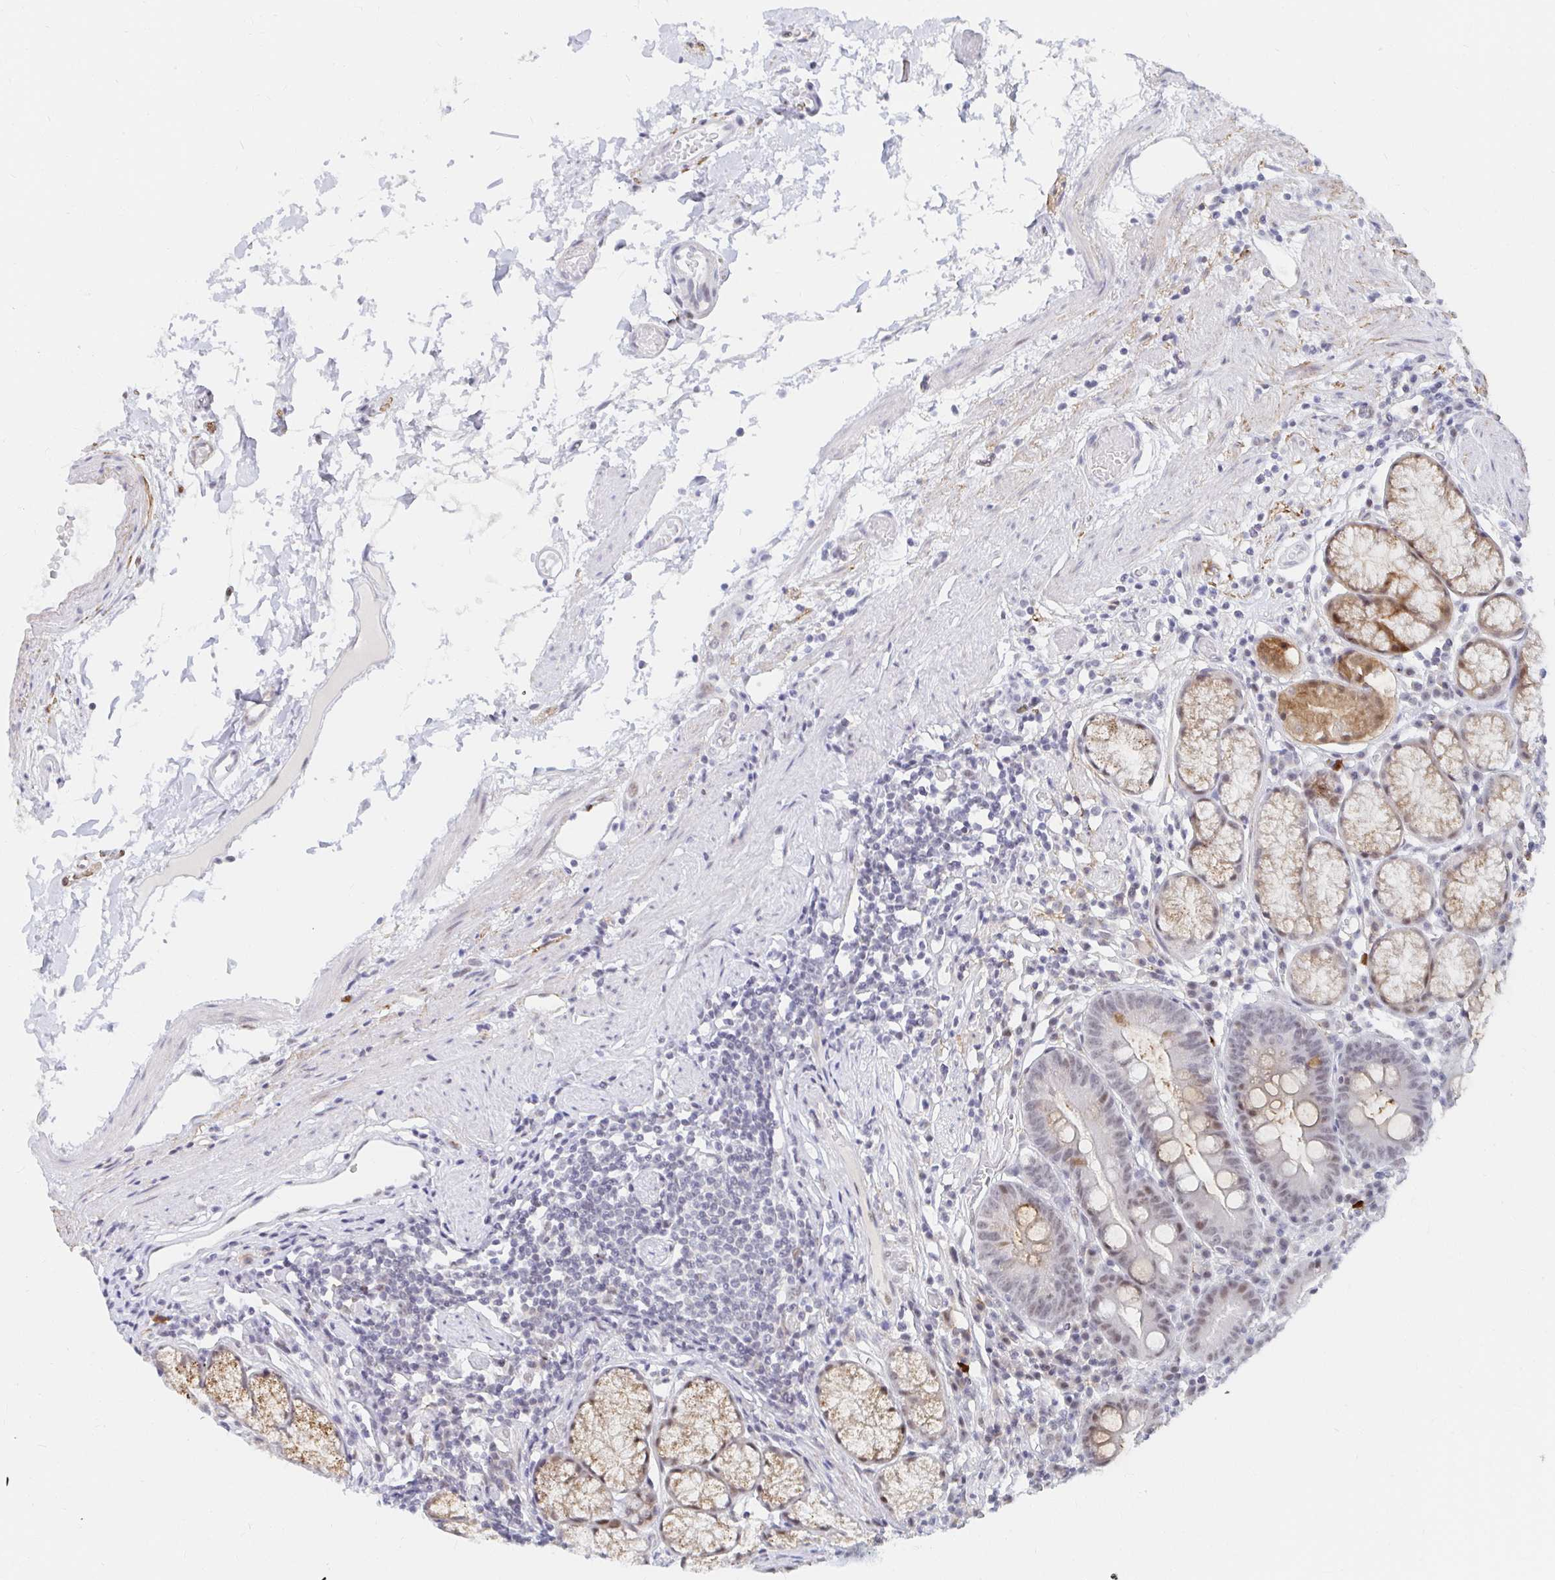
{"staining": {"intensity": "moderate", "quantity": "25%-75%", "location": "cytoplasmic/membranous,nuclear"}, "tissue": "stomach", "cell_type": "Glandular cells", "image_type": "normal", "snomed": [{"axis": "morphology", "description": "Normal tissue, NOS"}, {"axis": "topography", "description": "Stomach"}], "caption": "Immunohistochemical staining of unremarkable human stomach reveals moderate cytoplasmic/membranous,nuclear protein positivity in approximately 25%-75% of glandular cells. (Brightfield microscopy of DAB IHC at high magnification).", "gene": "COL28A1", "patient": {"sex": "male", "age": 55}}